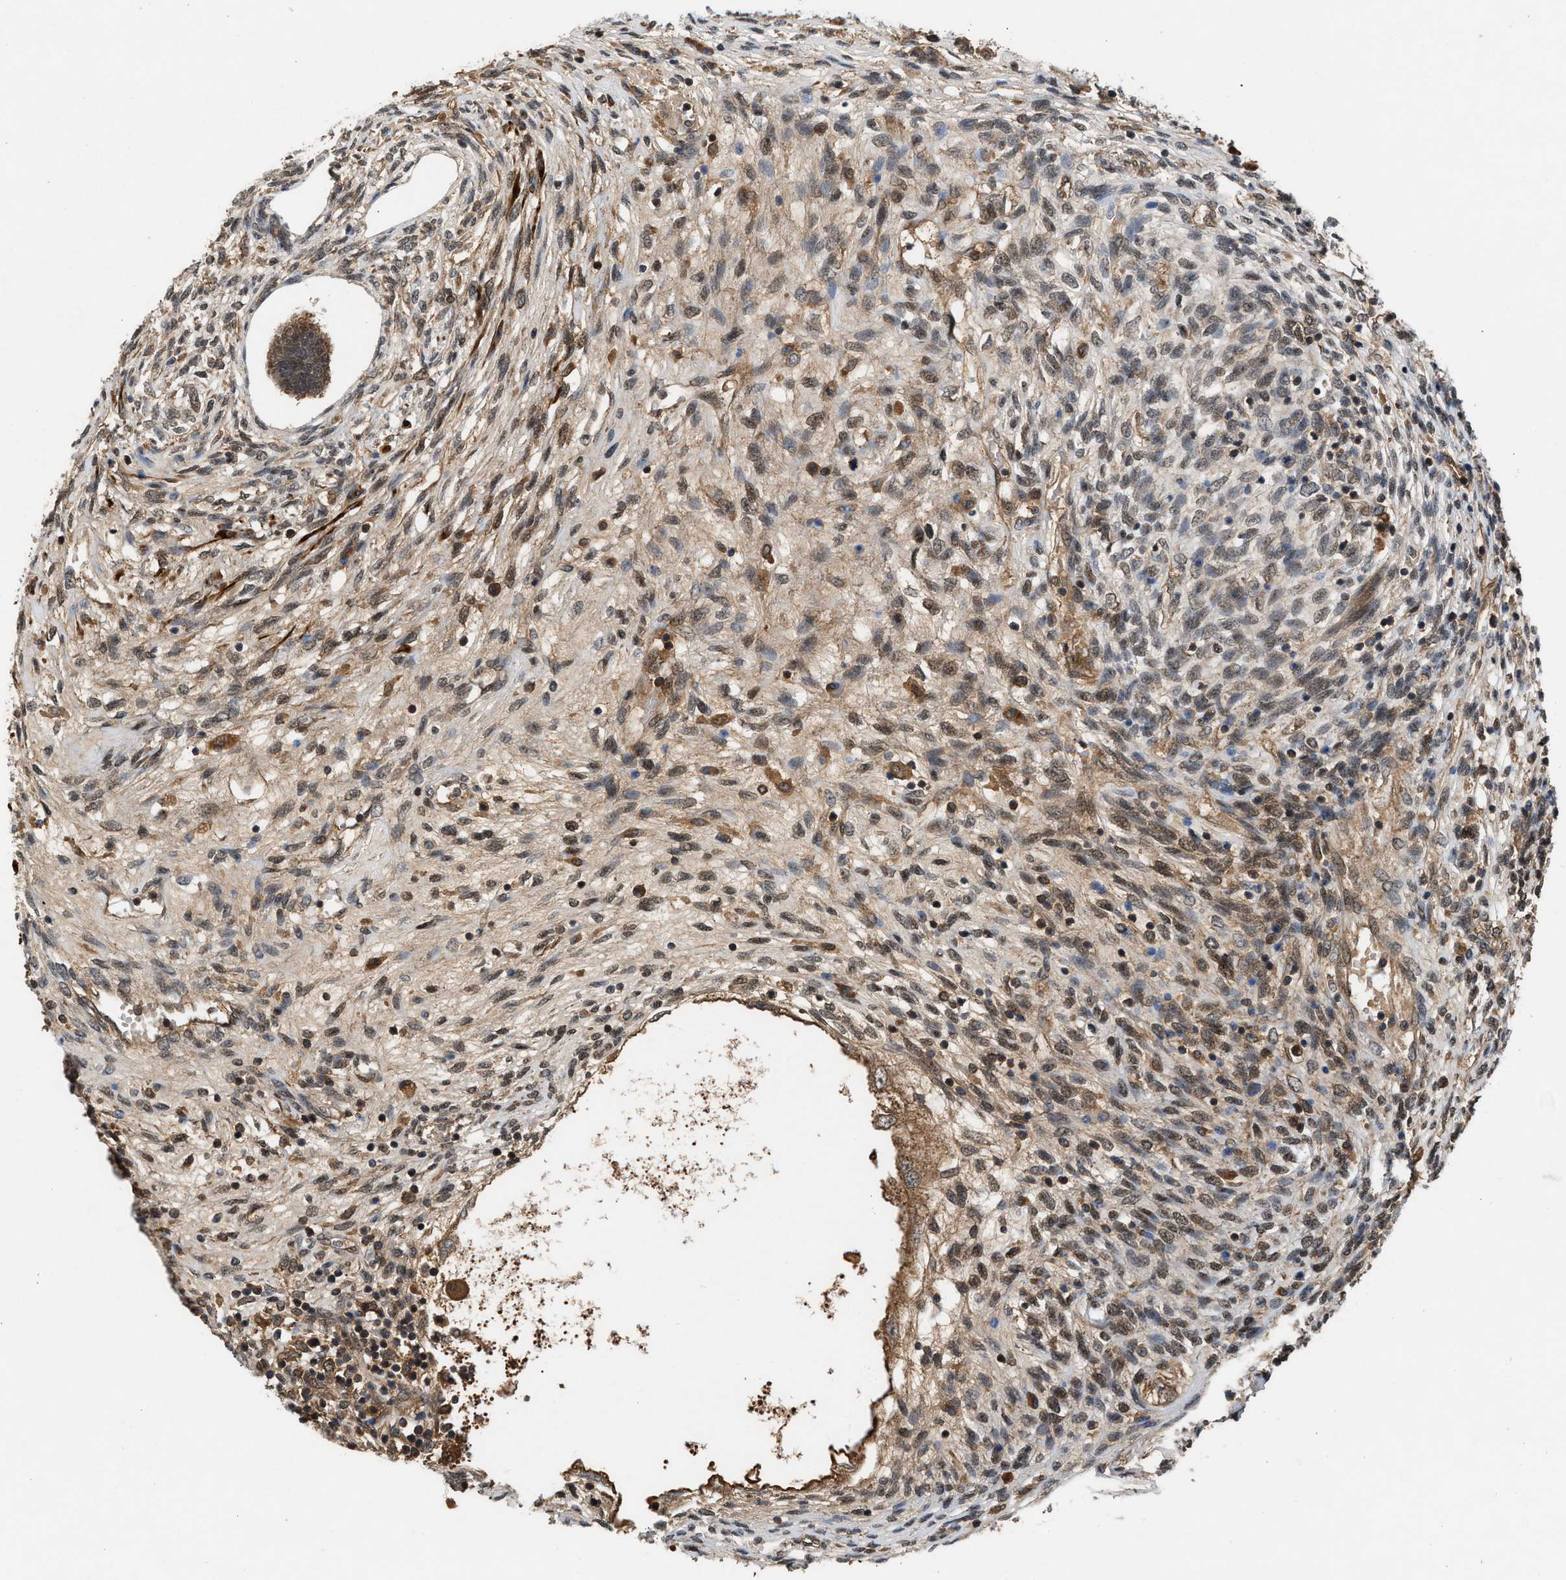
{"staining": {"intensity": "moderate", "quantity": ">75%", "location": "cytoplasmic/membranous"}, "tissue": "testis cancer", "cell_type": "Tumor cells", "image_type": "cancer", "snomed": [{"axis": "morphology", "description": "Seminoma, NOS"}, {"axis": "topography", "description": "Testis"}], "caption": "Testis seminoma was stained to show a protein in brown. There is medium levels of moderate cytoplasmic/membranous positivity in approximately >75% of tumor cells. (DAB (3,3'-diaminobenzidine) IHC, brown staining for protein, blue staining for nuclei).", "gene": "RUSC2", "patient": {"sex": "male", "age": 28}}